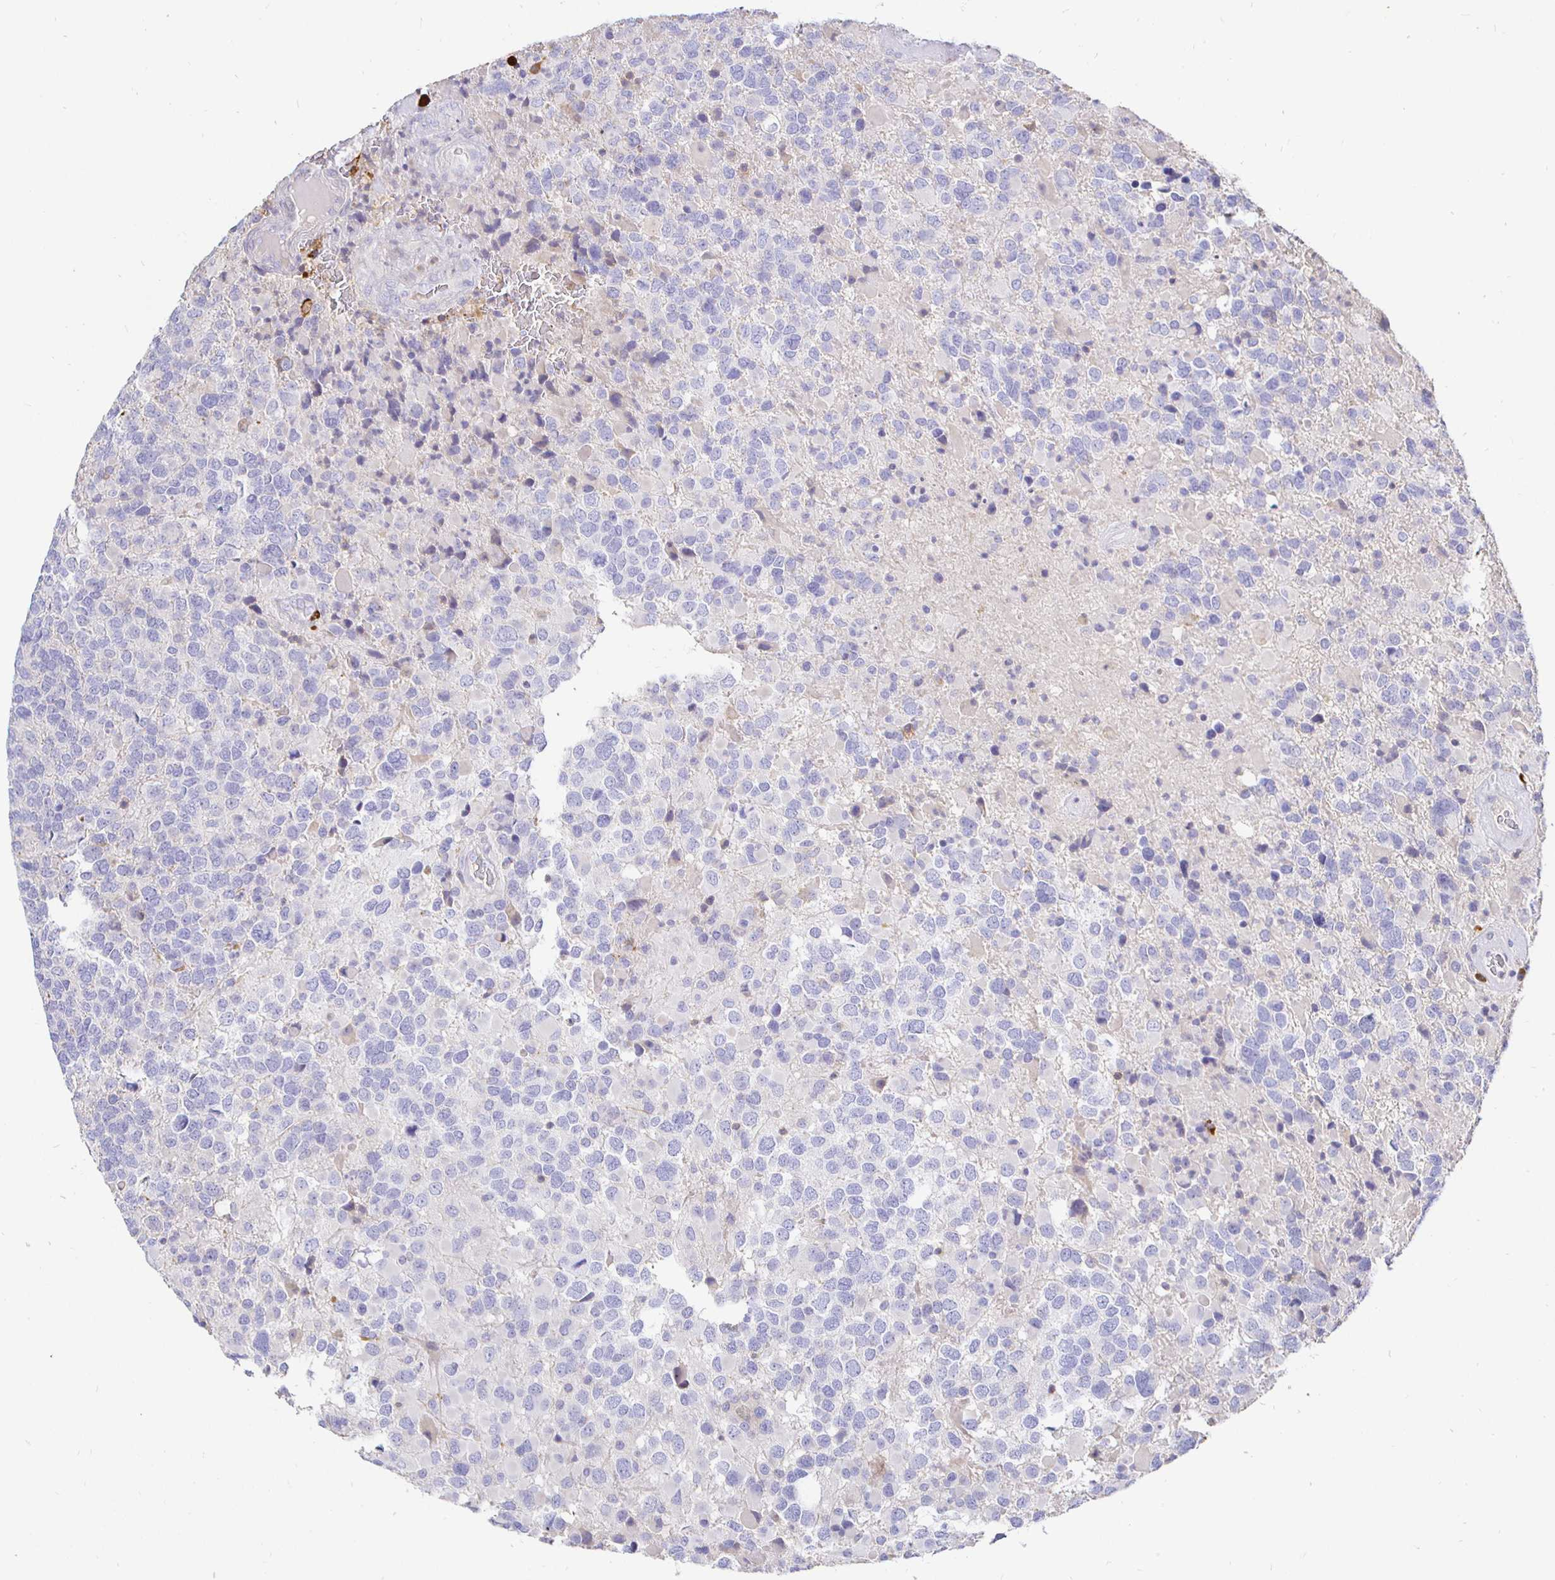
{"staining": {"intensity": "negative", "quantity": "none", "location": "none"}, "tissue": "glioma", "cell_type": "Tumor cells", "image_type": "cancer", "snomed": [{"axis": "morphology", "description": "Glioma, malignant, High grade"}, {"axis": "topography", "description": "Brain"}], "caption": "Immunohistochemical staining of human malignant glioma (high-grade) reveals no significant positivity in tumor cells.", "gene": "CXCR3", "patient": {"sex": "female", "age": 40}}